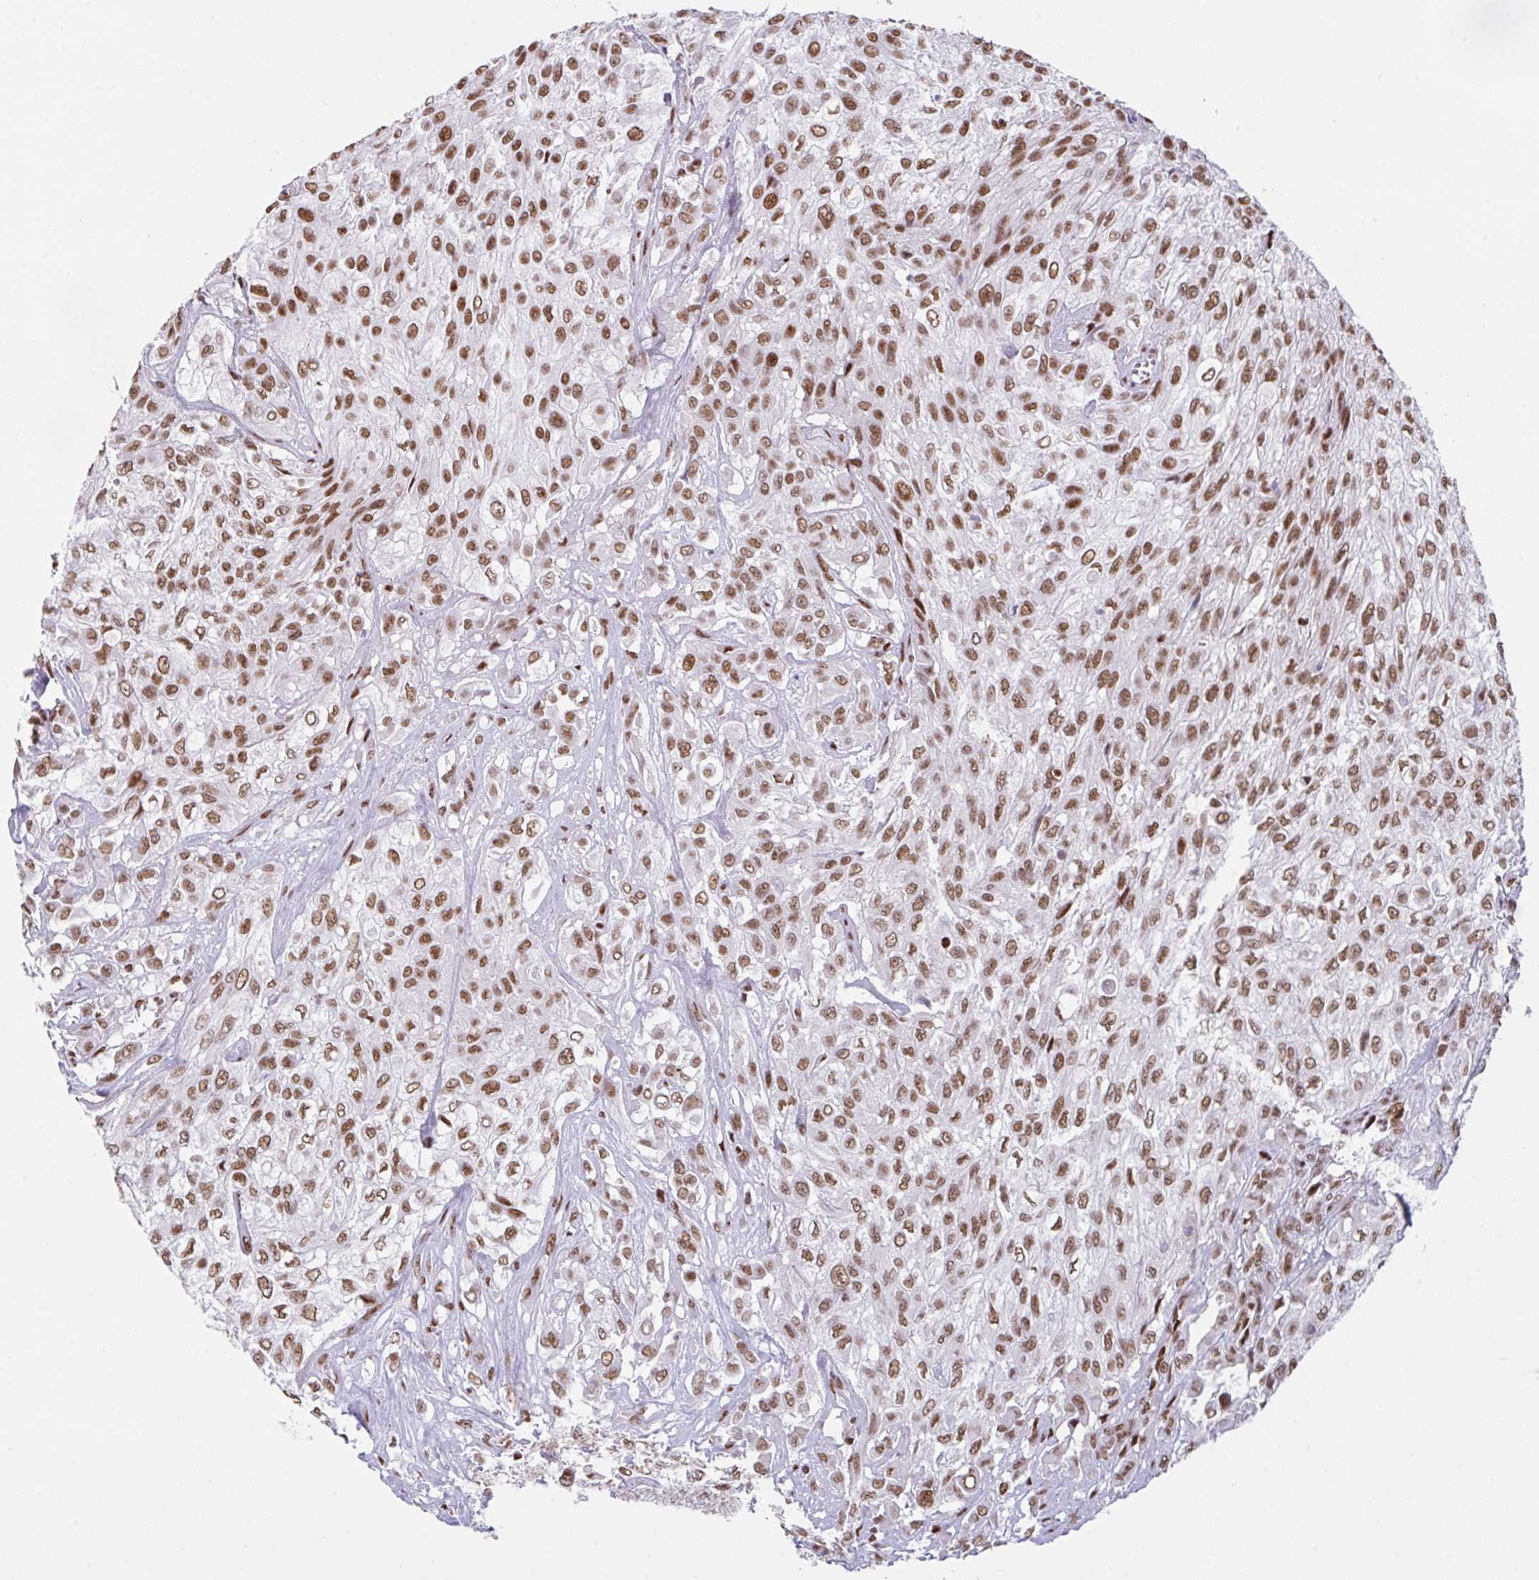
{"staining": {"intensity": "moderate", "quantity": ">75%", "location": "nuclear"}, "tissue": "urothelial cancer", "cell_type": "Tumor cells", "image_type": "cancer", "snomed": [{"axis": "morphology", "description": "Urothelial carcinoma, High grade"}, {"axis": "topography", "description": "Urinary bladder"}], "caption": "Tumor cells show moderate nuclear positivity in approximately >75% of cells in high-grade urothelial carcinoma.", "gene": "CLP1", "patient": {"sex": "male", "age": 57}}